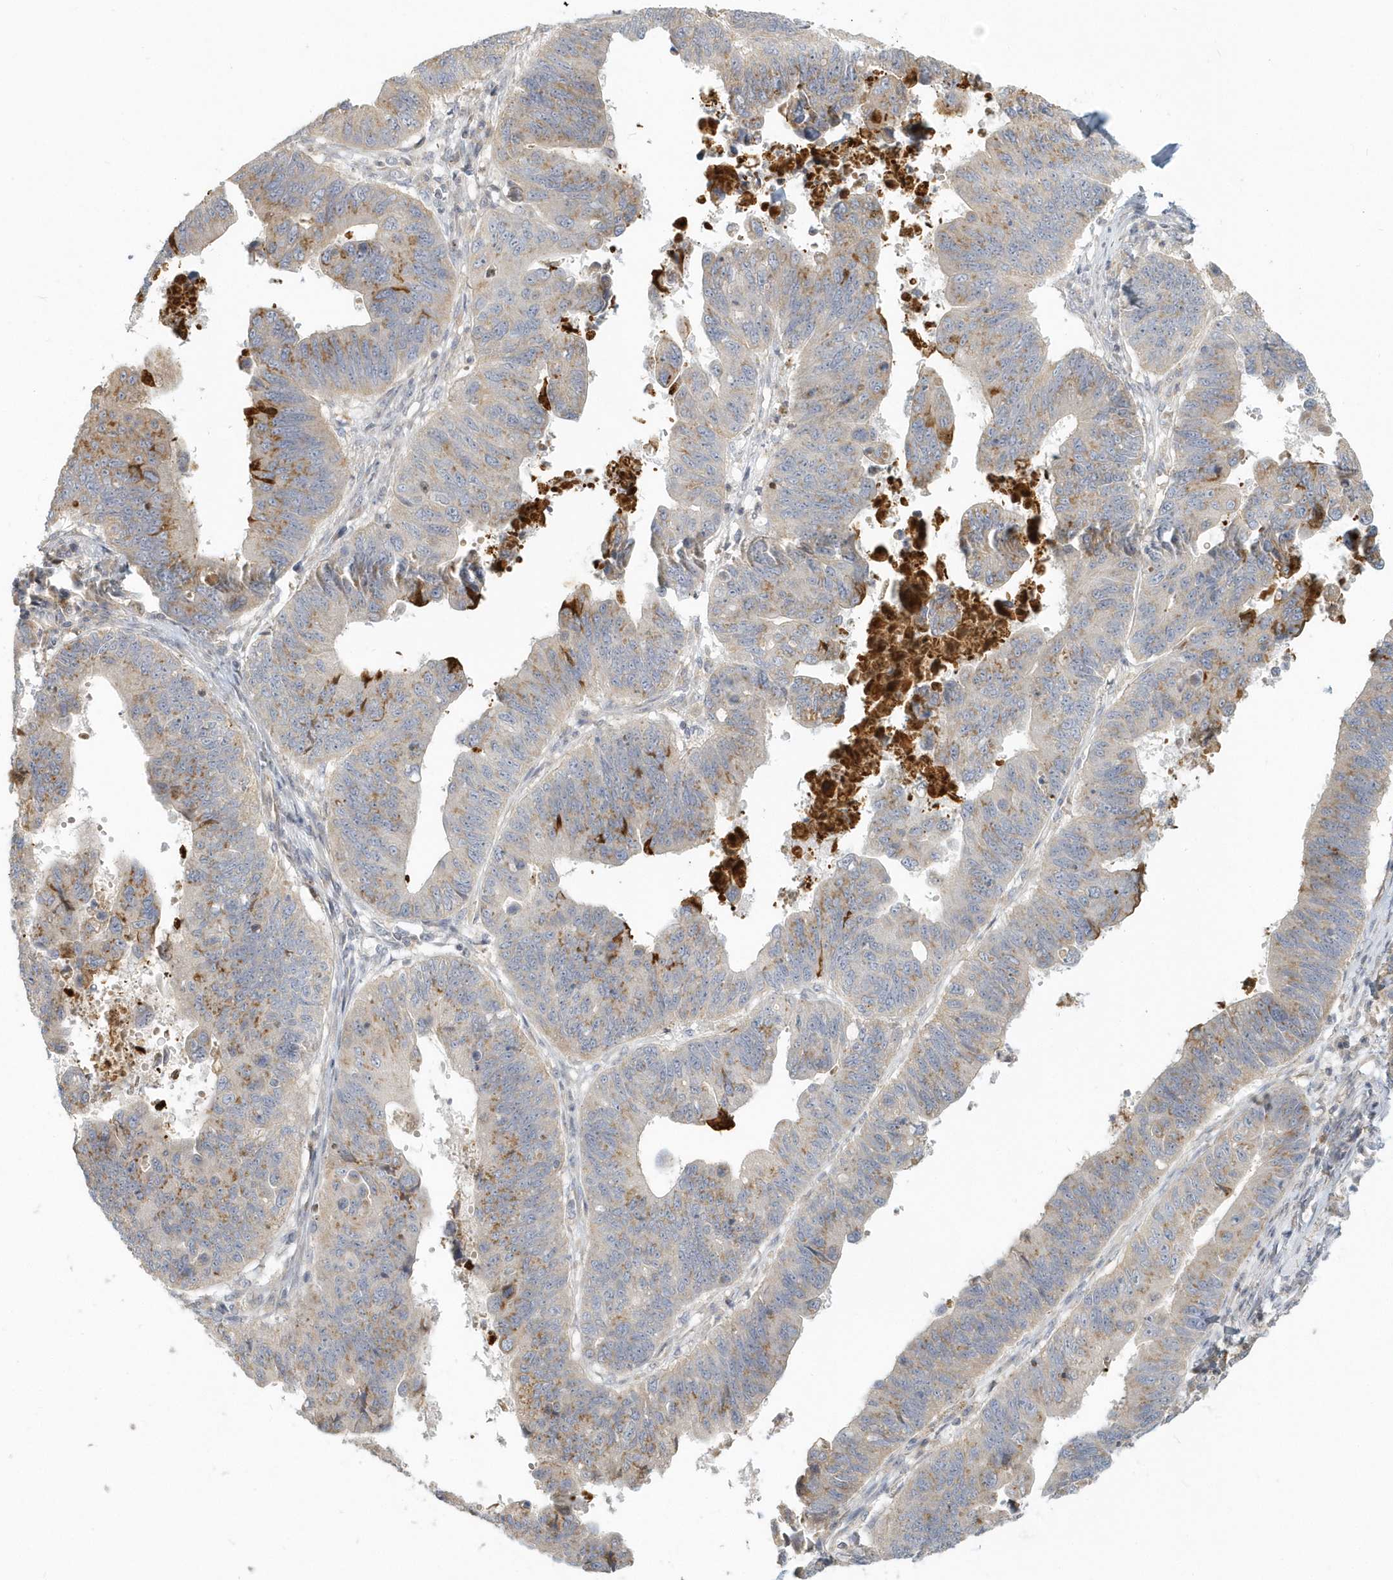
{"staining": {"intensity": "moderate", "quantity": "<25%", "location": "cytoplasmic/membranous"}, "tissue": "stomach cancer", "cell_type": "Tumor cells", "image_type": "cancer", "snomed": [{"axis": "morphology", "description": "Adenocarcinoma, NOS"}, {"axis": "topography", "description": "Stomach"}], "caption": "High-power microscopy captured an IHC image of stomach cancer (adenocarcinoma), revealing moderate cytoplasmic/membranous staining in about <25% of tumor cells.", "gene": "NAPB", "patient": {"sex": "male", "age": 59}}